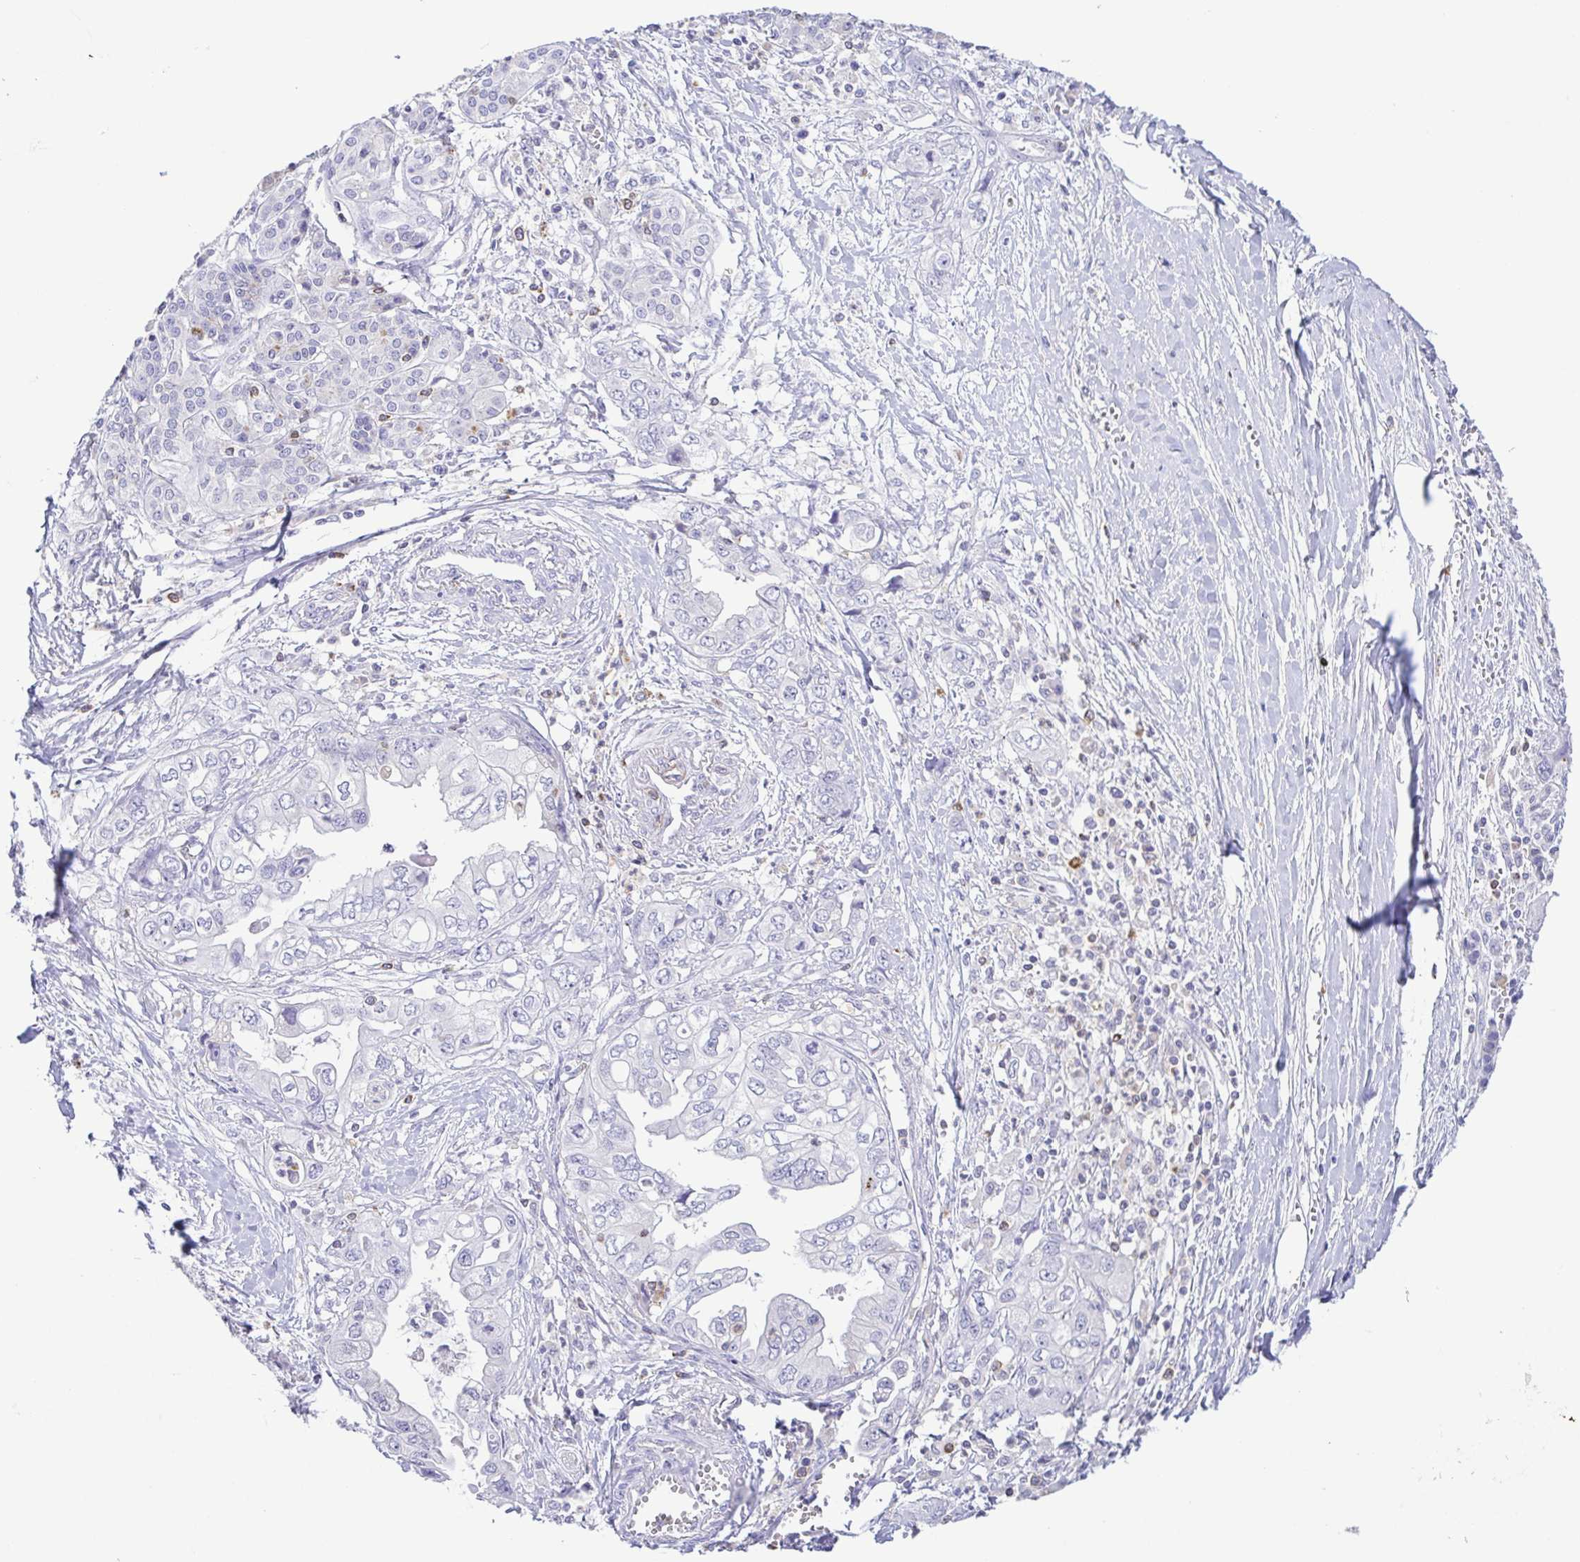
{"staining": {"intensity": "negative", "quantity": "none", "location": "none"}, "tissue": "pancreatic cancer", "cell_type": "Tumor cells", "image_type": "cancer", "snomed": [{"axis": "morphology", "description": "Adenocarcinoma, NOS"}, {"axis": "topography", "description": "Pancreas"}], "caption": "The IHC photomicrograph has no significant positivity in tumor cells of pancreatic cancer (adenocarcinoma) tissue. The staining is performed using DAB brown chromogen with nuclei counter-stained in using hematoxylin.", "gene": "PGLYRP1", "patient": {"sex": "male", "age": 68}}